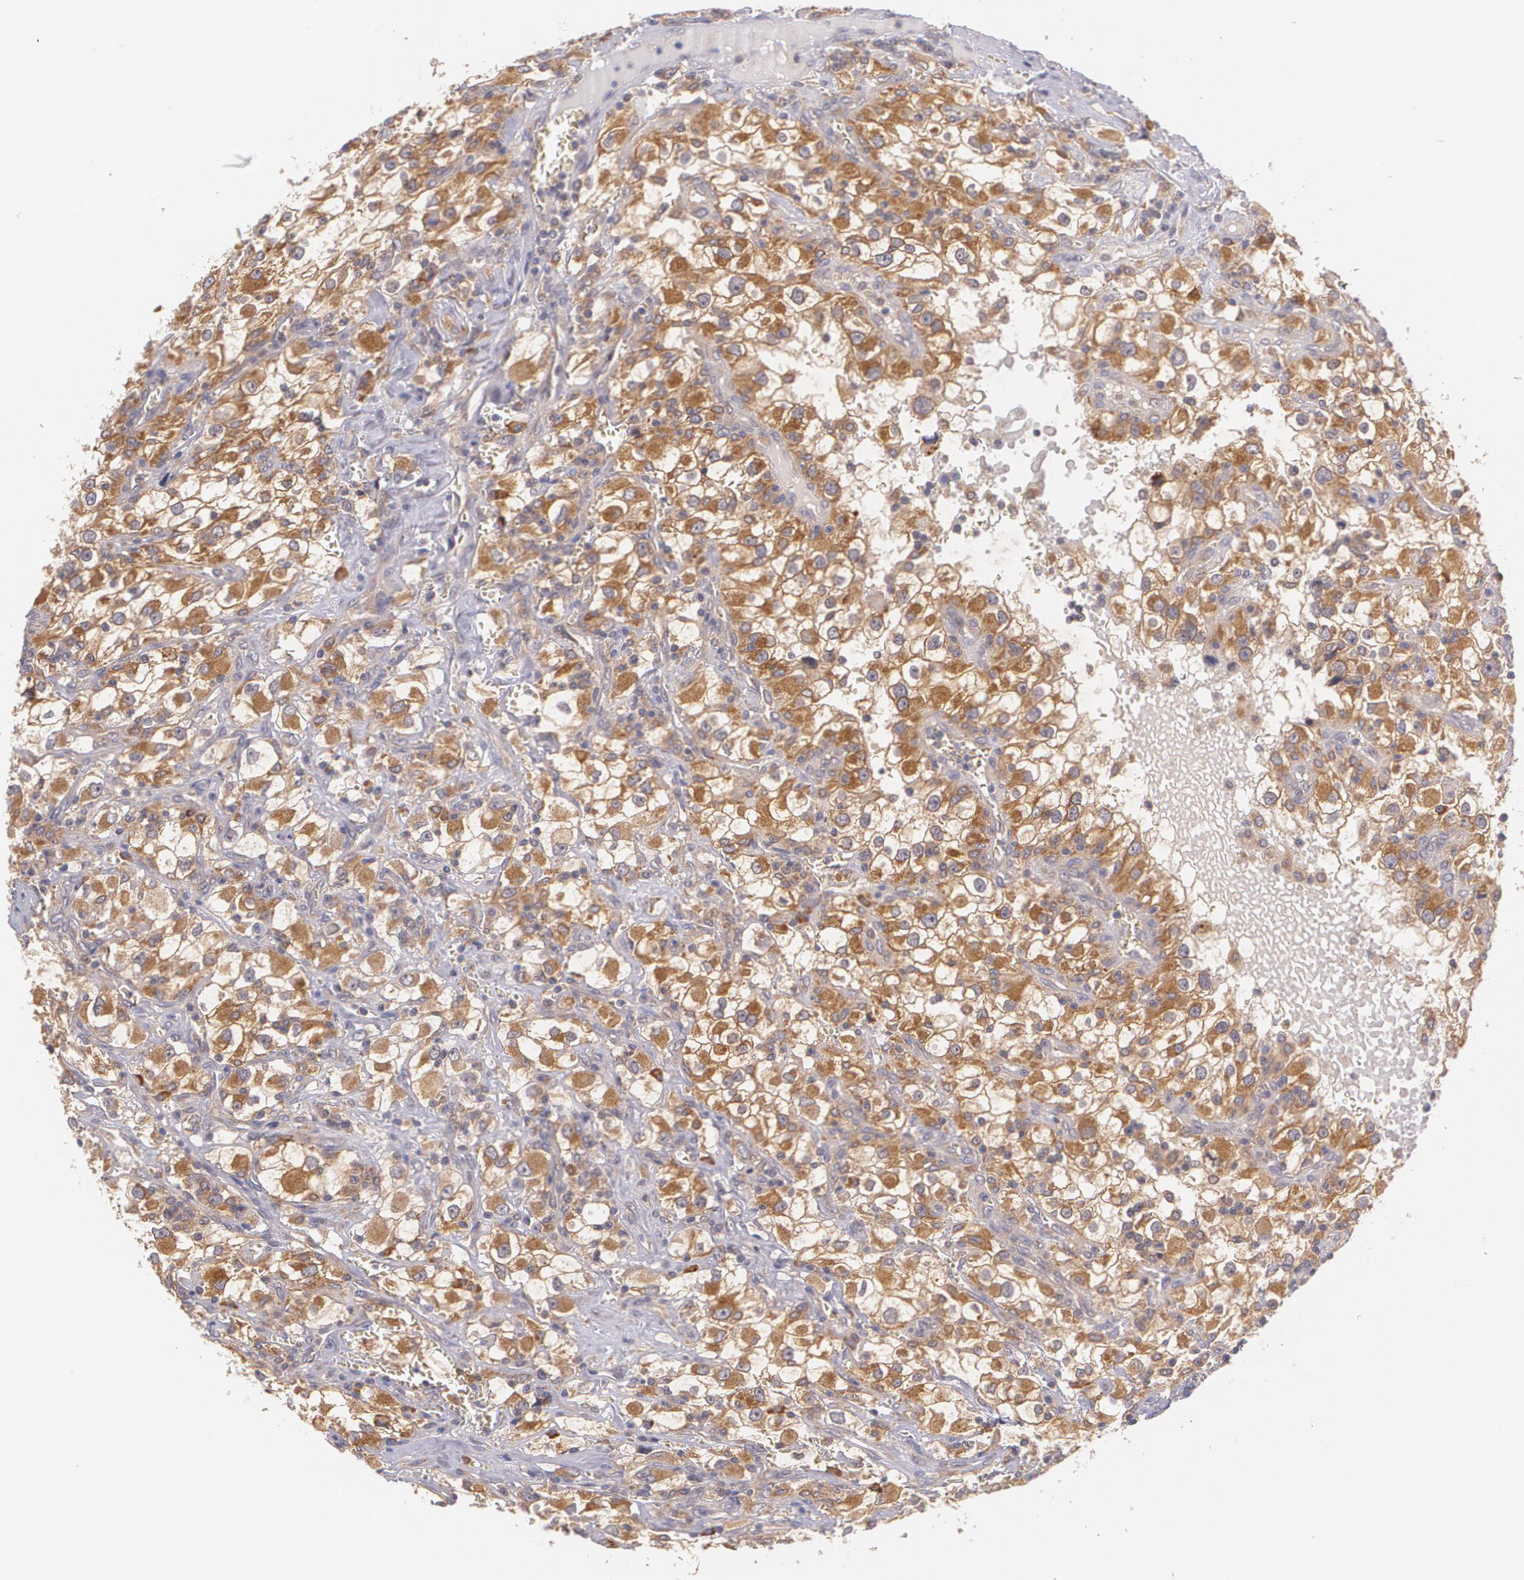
{"staining": {"intensity": "moderate", "quantity": ">75%", "location": "cytoplasmic/membranous"}, "tissue": "renal cancer", "cell_type": "Tumor cells", "image_type": "cancer", "snomed": [{"axis": "morphology", "description": "Adenocarcinoma, NOS"}, {"axis": "topography", "description": "Kidney"}], "caption": "About >75% of tumor cells in adenocarcinoma (renal) display moderate cytoplasmic/membranous protein staining as visualized by brown immunohistochemical staining.", "gene": "CCL17", "patient": {"sex": "female", "age": 52}}